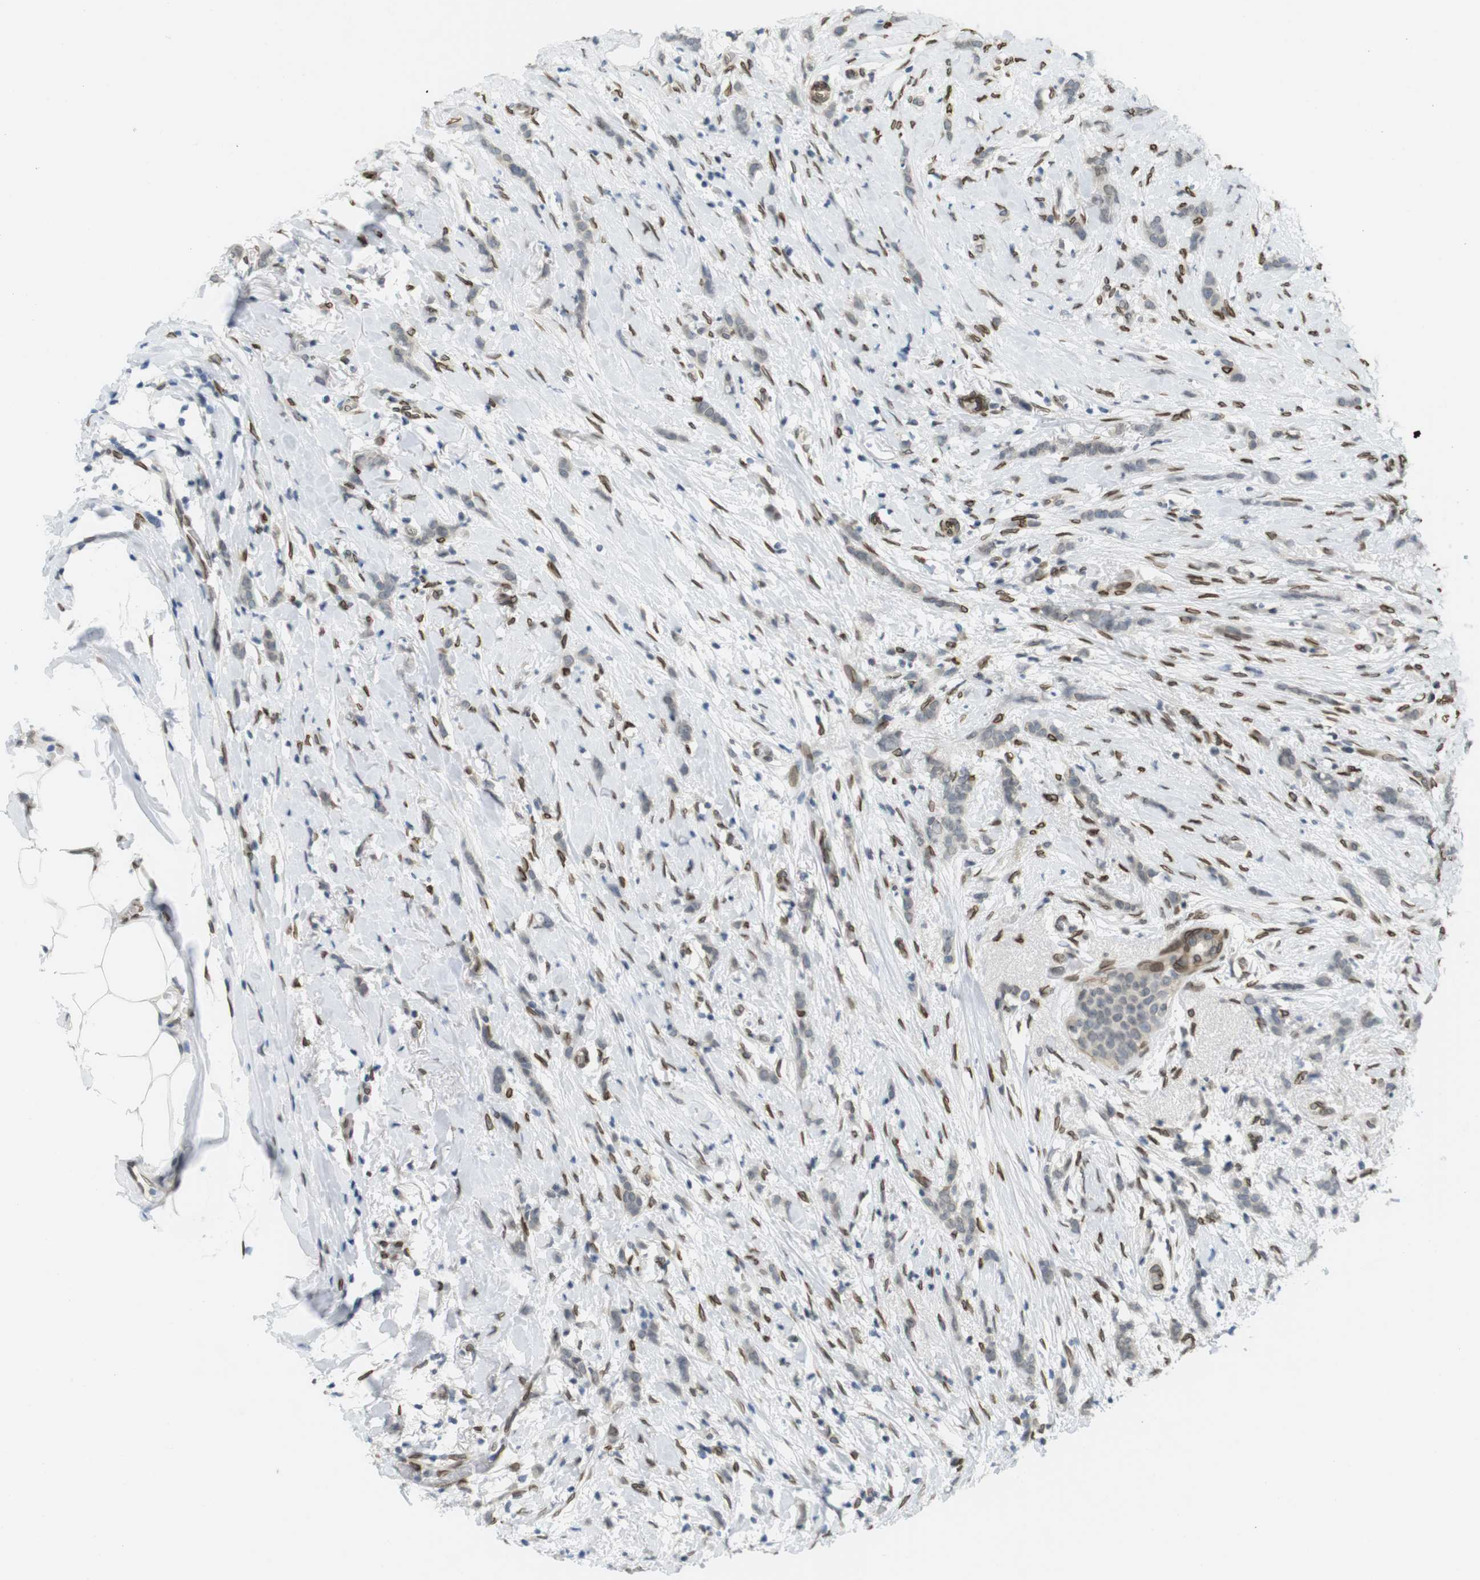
{"staining": {"intensity": "weak", "quantity": "<25%", "location": "nuclear"}, "tissue": "breast cancer", "cell_type": "Tumor cells", "image_type": "cancer", "snomed": [{"axis": "morphology", "description": "Lobular carcinoma, in situ"}, {"axis": "morphology", "description": "Lobular carcinoma"}, {"axis": "topography", "description": "Breast"}], "caption": "Tumor cells are negative for protein expression in human breast cancer (lobular carcinoma). (DAB (3,3'-diaminobenzidine) immunohistochemistry visualized using brightfield microscopy, high magnification).", "gene": "ARL6IP6", "patient": {"sex": "female", "age": 41}}